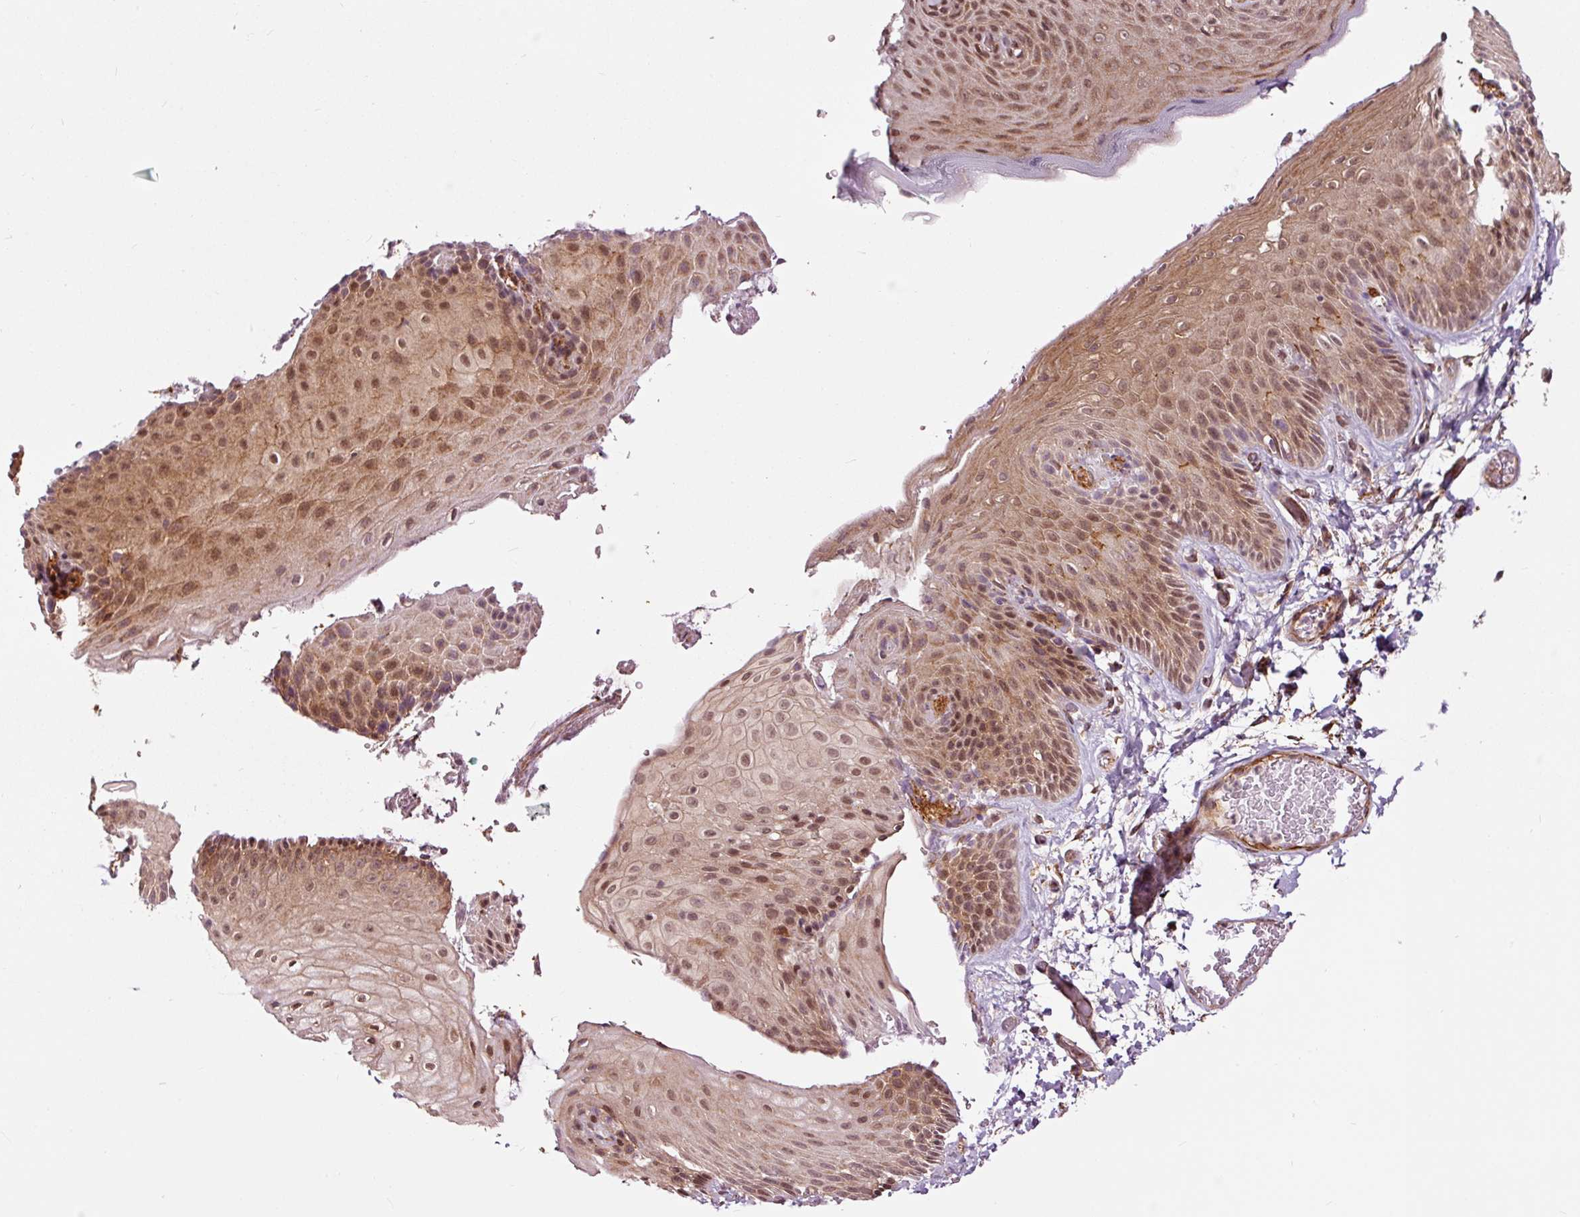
{"staining": {"intensity": "moderate", "quantity": ">75%", "location": "cytoplasmic/membranous,nuclear"}, "tissue": "skin", "cell_type": "Epidermal cells", "image_type": "normal", "snomed": [{"axis": "morphology", "description": "Normal tissue, NOS"}, {"axis": "morphology", "description": "Hemorrhoids"}, {"axis": "morphology", "description": "Inflammation, NOS"}, {"axis": "topography", "description": "Anal"}], "caption": "Normal skin reveals moderate cytoplasmic/membranous,nuclear positivity in approximately >75% of epidermal cells, visualized by immunohistochemistry.", "gene": "TPM1", "patient": {"sex": "male", "age": 60}}